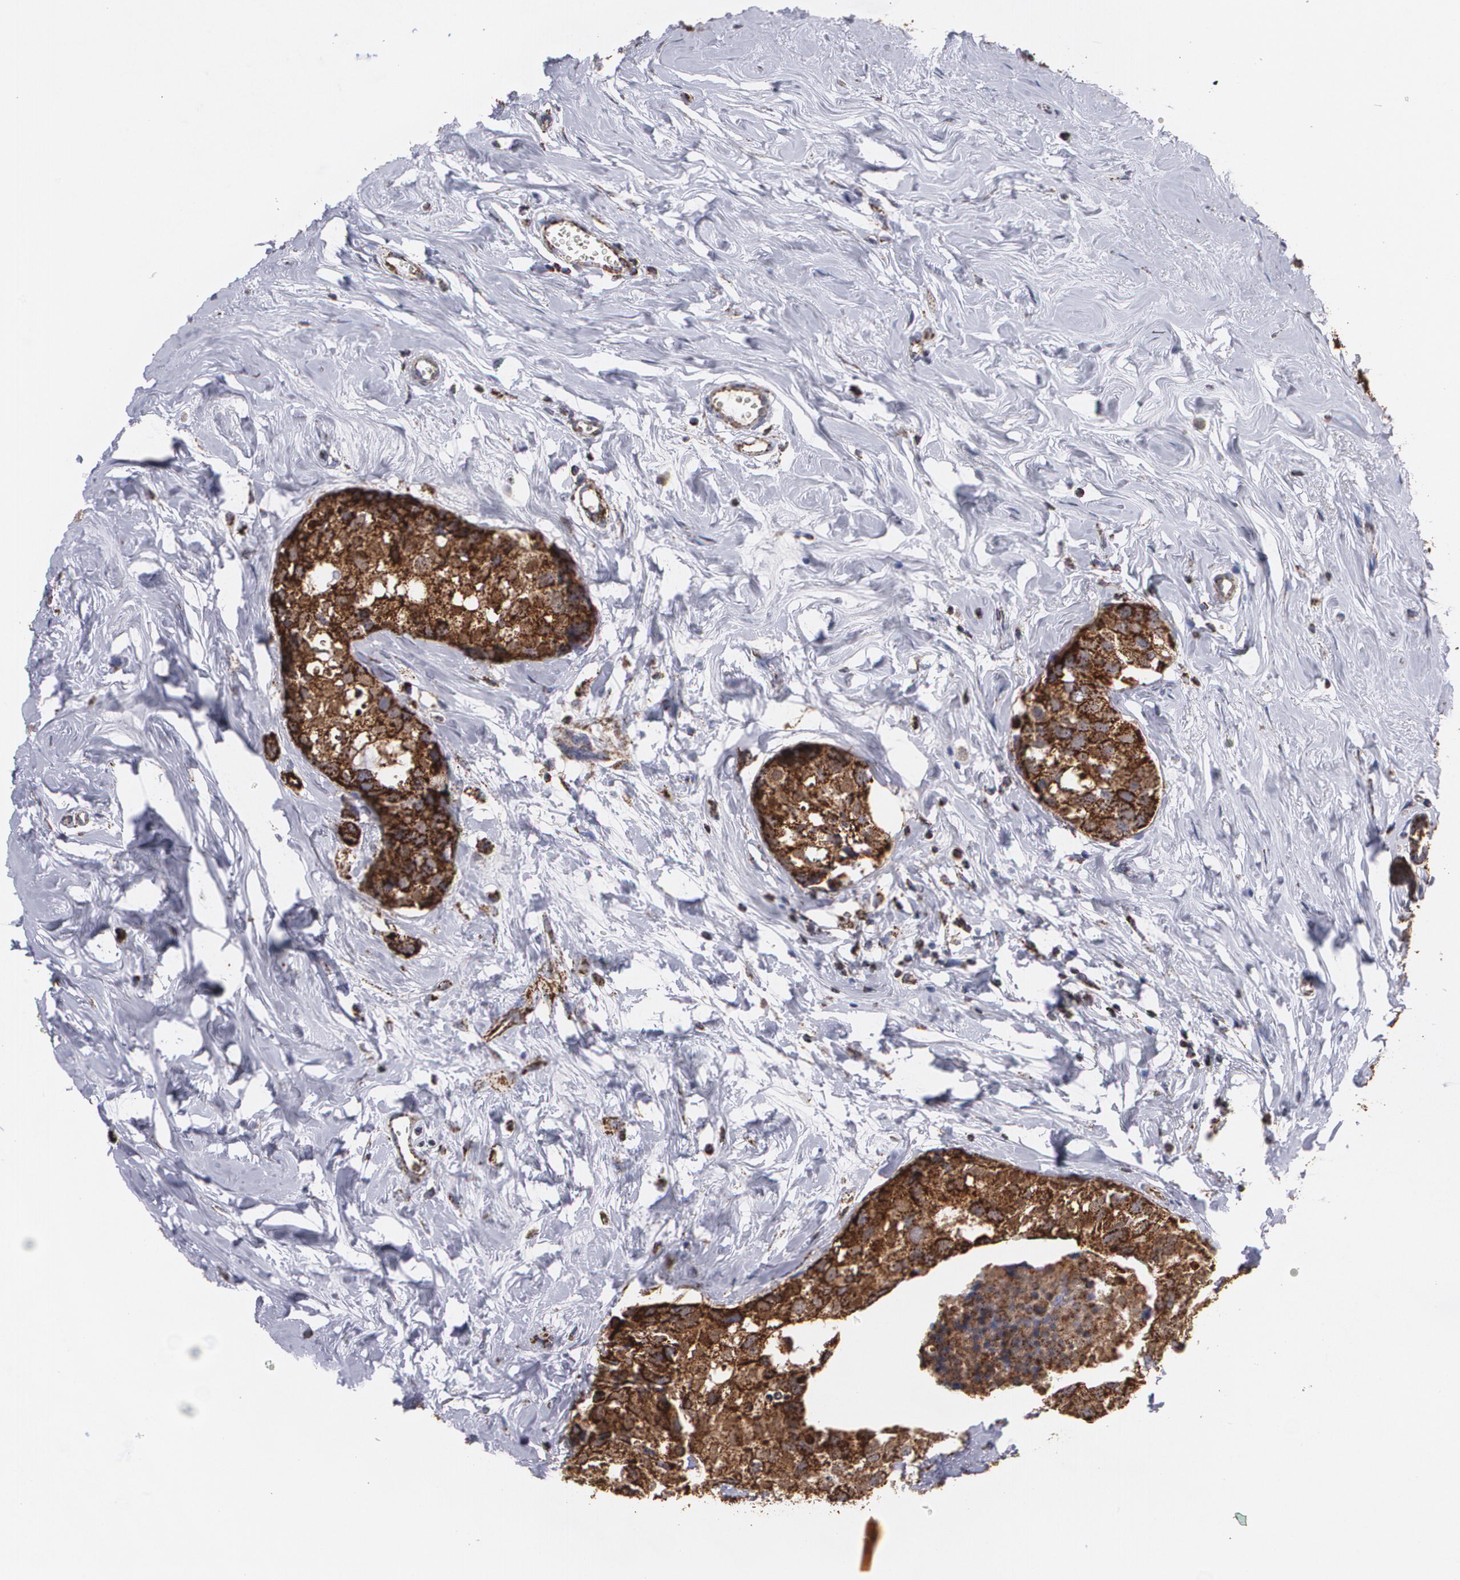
{"staining": {"intensity": "strong", "quantity": ">75%", "location": "cytoplasmic/membranous"}, "tissue": "breast cancer", "cell_type": "Tumor cells", "image_type": "cancer", "snomed": [{"axis": "morphology", "description": "Normal tissue, NOS"}, {"axis": "morphology", "description": "Duct carcinoma"}, {"axis": "topography", "description": "Breast"}], "caption": "High-power microscopy captured an immunohistochemistry (IHC) micrograph of breast cancer, revealing strong cytoplasmic/membranous expression in about >75% of tumor cells.", "gene": "HSPD1", "patient": {"sex": "female", "age": 50}}